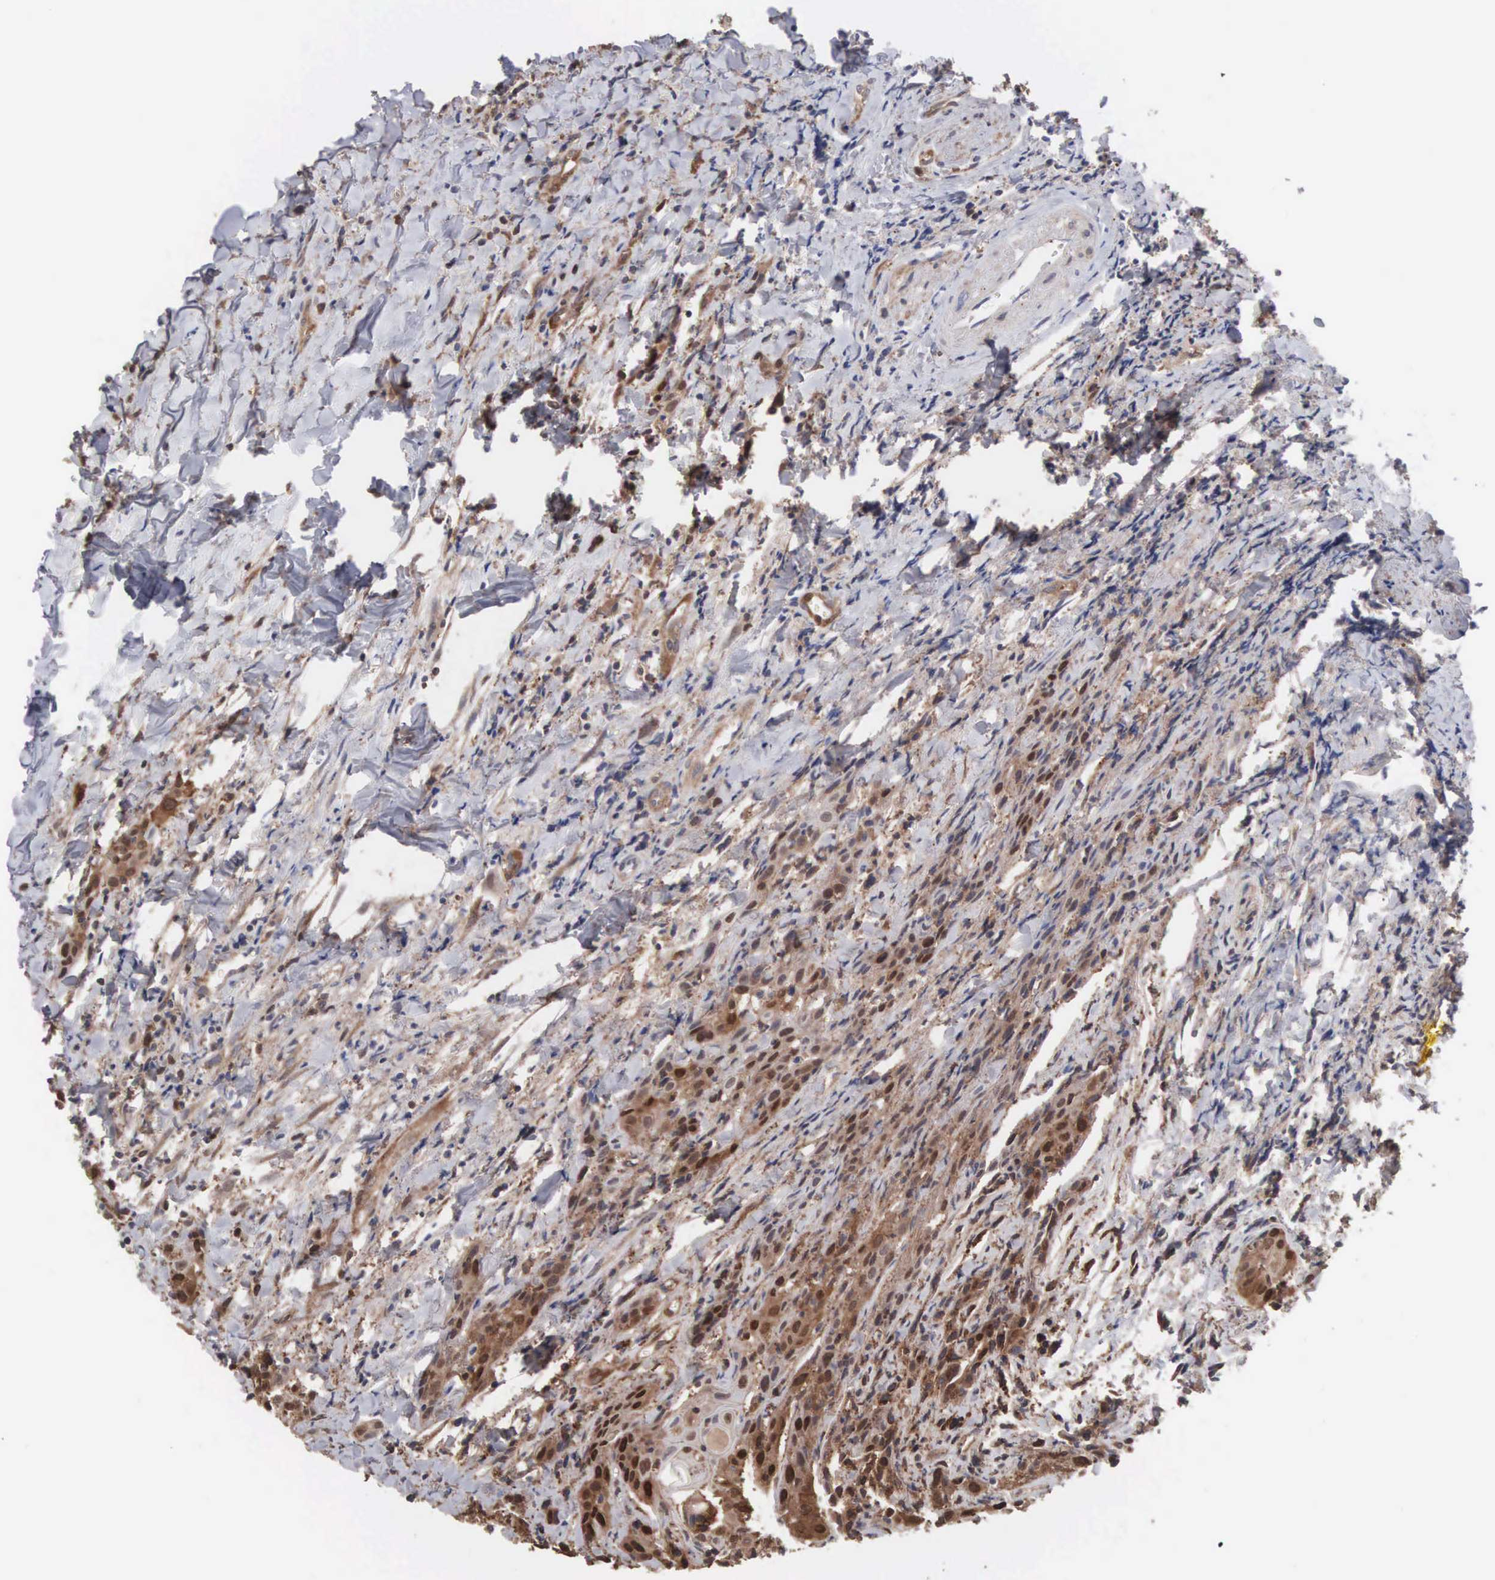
{"staining": {"intensity": "moderate", "quantity": ">75%", "location": "cytoplasmic/membranous"}, "tissue": "head and neck cancer", "cell_type": "Tumor cells", "image_type": "cancer", "snomed": [{"axis": "morphology", "description": "Squamous cell carcinoma, NOS"}, {"axis": "topography", "description": "Oral tissue"}, {"axis": "topography", "description": "Head-Neck"}], "caption": "Immunohistochemistry (IHC) (DAB (3,3'-diaminobenzidine)) staining of head and neck cancer (squamous cell carcinoma) shows moderate cytoplasmic/membranous protein expression in about >75% of tumor cells.", "gene": "MTHFD1", "patient": {"sex": "female", "age": 82}}